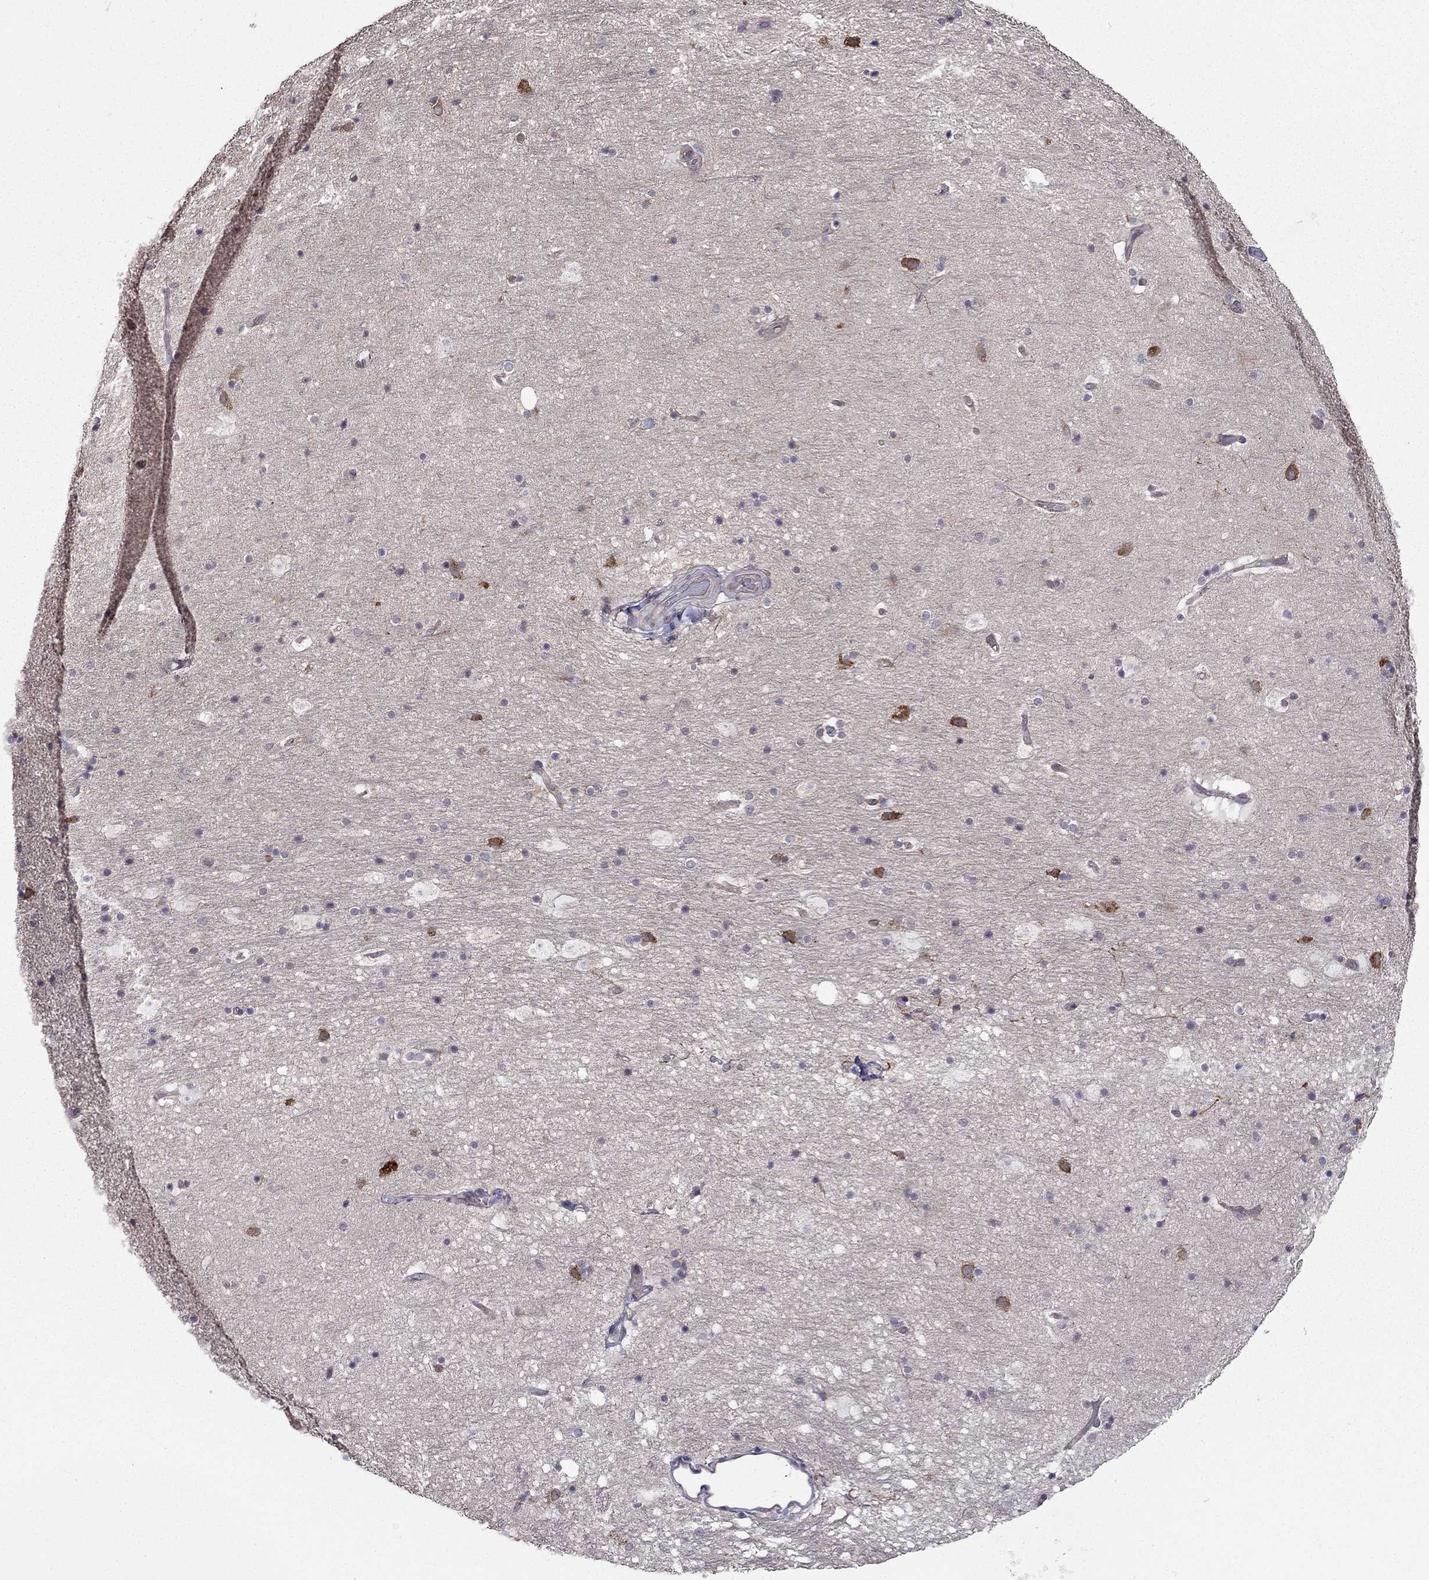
{"staining": {"intensity": "negative", "quantity": "none", "location": "none"}, "tissue": "hippocampus", "cell_type": "Glial cells", "image_type": "normal", "snomed": [{"axis": "morphology", "description": "Normal tissue, NOS"}, {"axis": "topography", "description": "Hippocampus"}], "caption": "Glial cells show no significant protein expression in normal hippocampus. The staining is performed using DAB brown chromogen with nuclei counter-stained in using hematoxylin.", "gene": "ARHGEF28", "patient": {"sex": "male", "age": 51}}